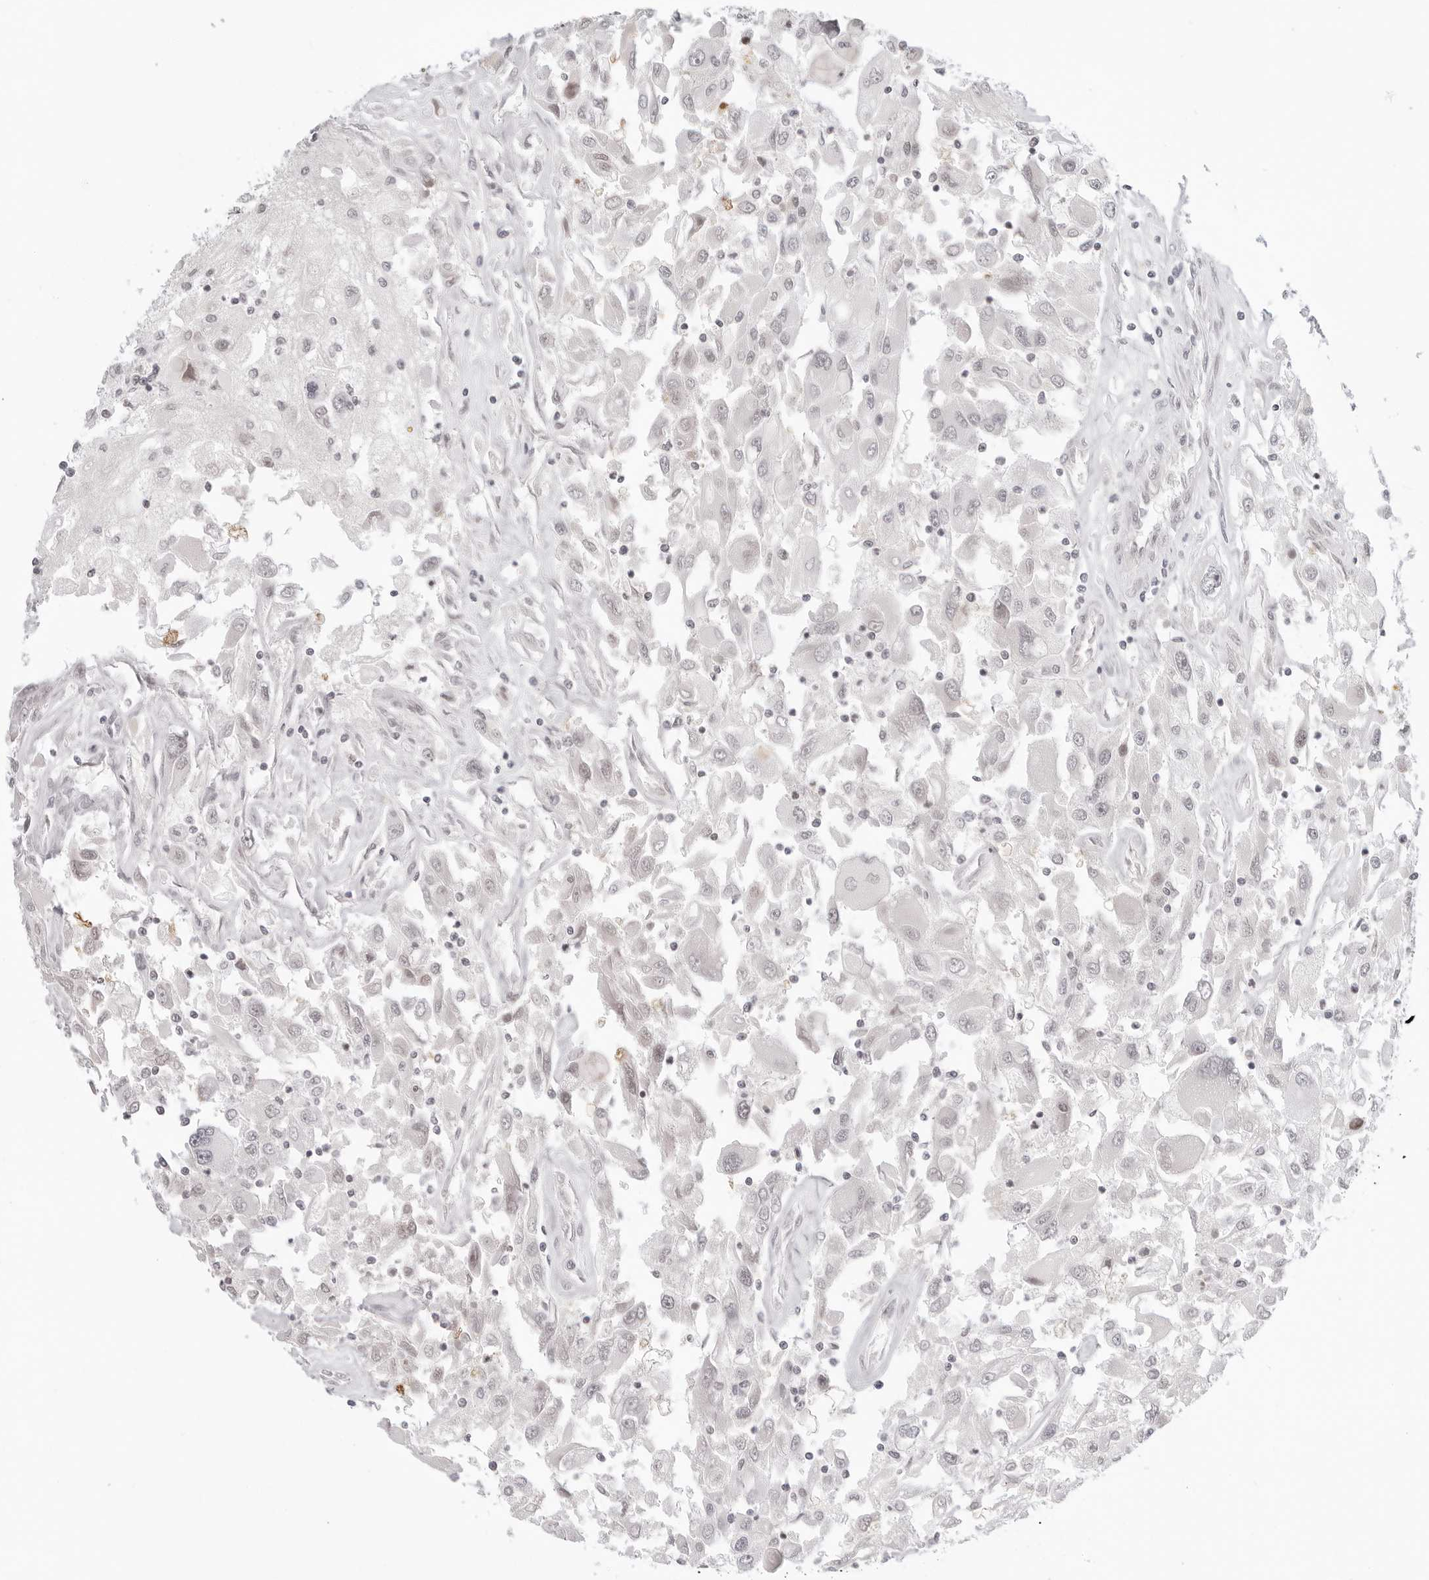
{"staining": {"intensity": "negative", "quantity": "none", "location": "none"}, "tissue": "renal cancer", "cell_type": "Tumor cells", "image_type": "cancer", "snomed": [{"axis": "morphology", "description": "Adenocarcinoma, NOS"}, {"axis": "topography", "description": "Kidney"}], "caption": "The immunohistochemistry (IHC) histopathology image has no significant positivity in tumor cells of renal cancer tissue.", "gene": "MSH6", "patient": {"sex": "female", "age": 52}}